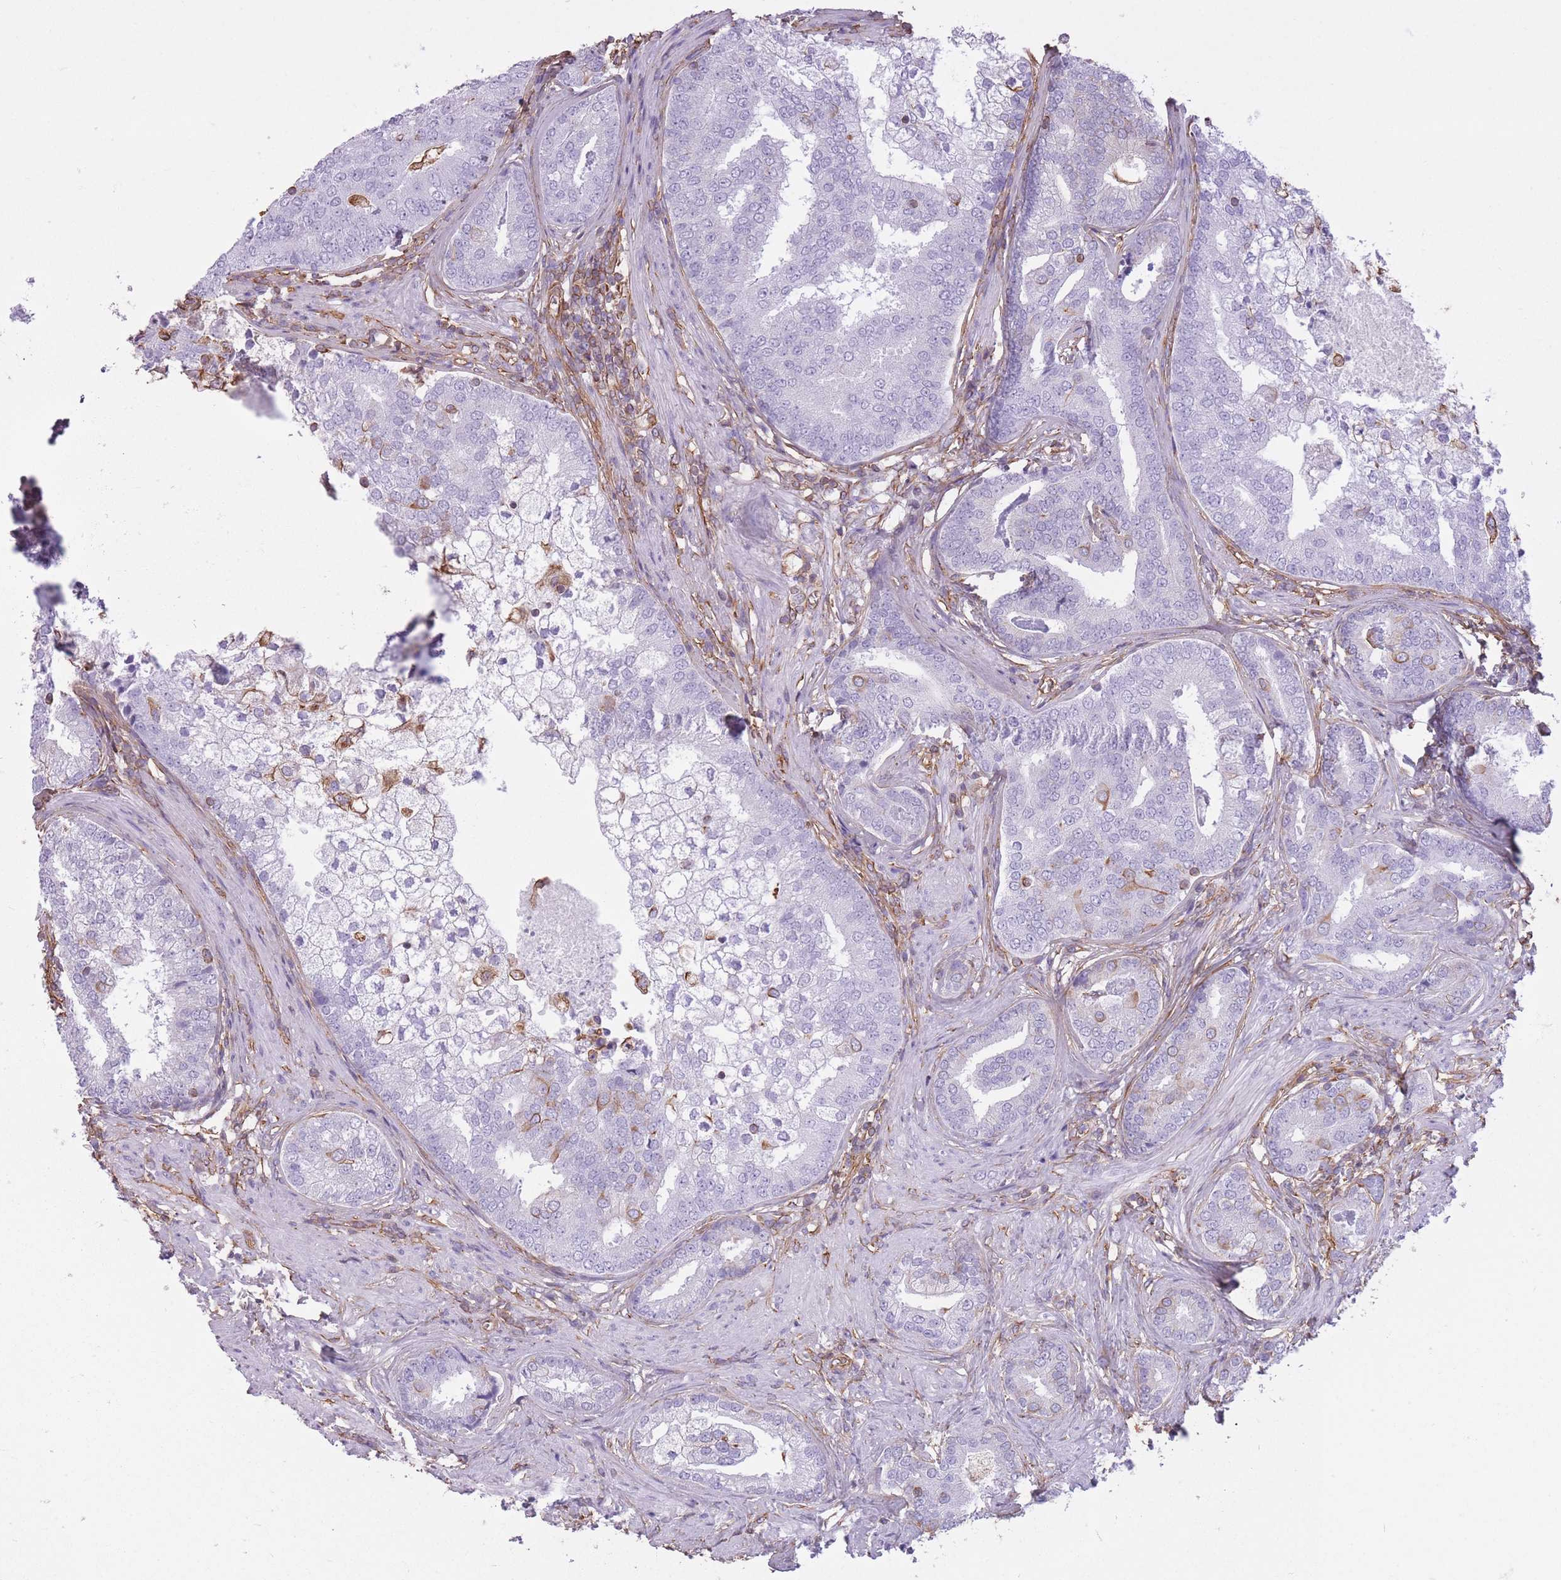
{"staining": {"intensity": "negative", "quantity": "none", "location": "none"}, "tissue": "prostate cancer", "cell_type": "Tumor cells", "image_type": "cancer", "snomed": [{"axis": "morphology", "description": "Adenocarcinoma, High grade"}, {"axis": "topography", "description": "Prostate"}], "caption": "Tumor cells are negative for protein expression in human prostate high-grade adenocarcinoma. (DAB immunohistochemistry visualized using brightfield microscopy, high magnification).", "gene": "ADD1", "patient": {"sex": "male", "age": 55}}